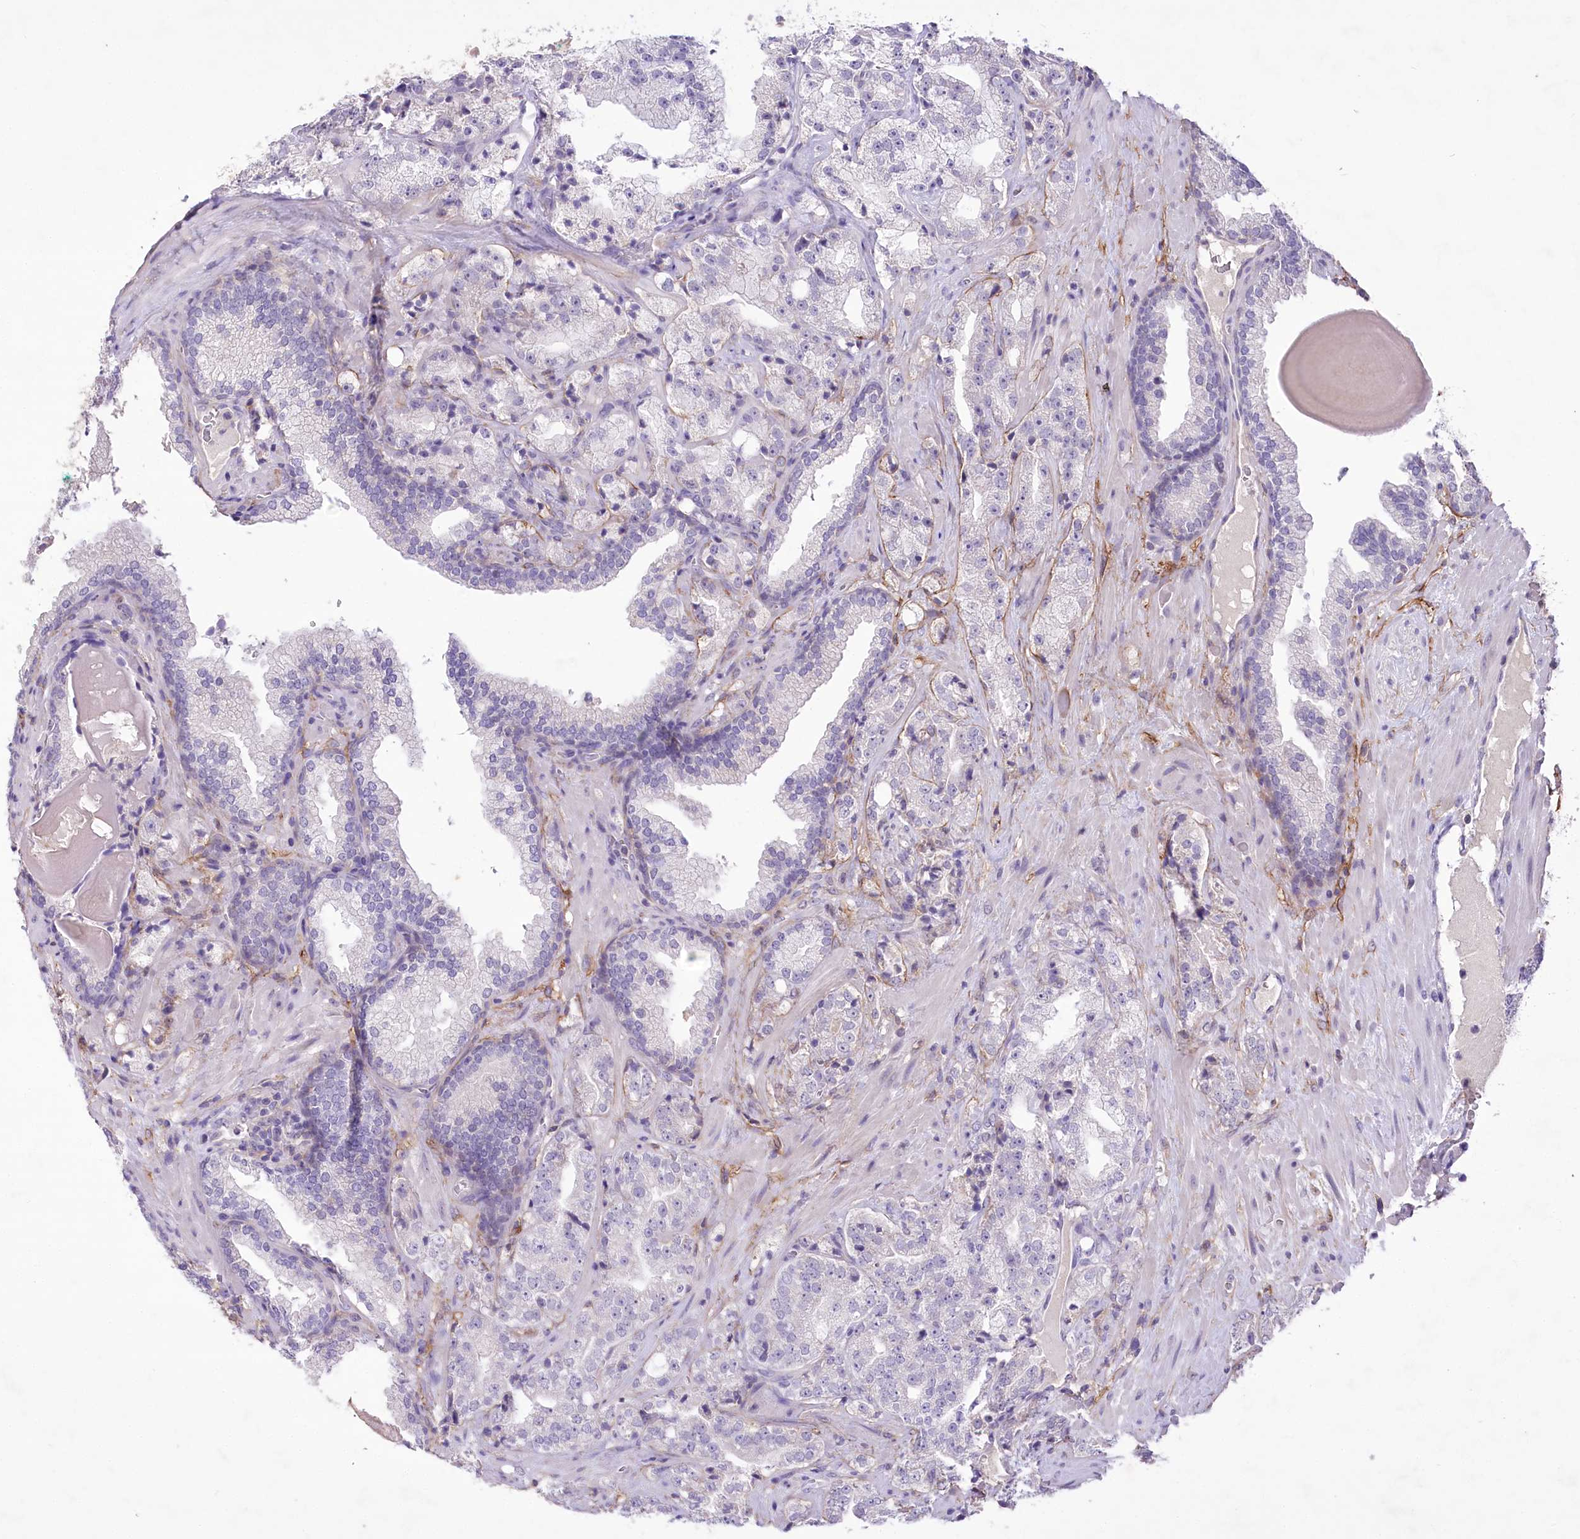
{"staining": {"intensity": "negative", "quantity": "none", "location": "none"}, "tissue": "prostate cancer", "cell_type": "Tumor cells", "image_type": "cancer", "snomed": [{"axis": "morphology", "description": "Adenocarcinoma, High grade"}, {"axis": "topography", "description": "Prostate"}], "caption": "A high-resolution image shows immunohistochemistry (IHC) staining of prostate cancer, which shows no significant expression in tumor cells. The staining is performed using DAB brown chromogen with nuclei counter-stained in using hematoxylin.", "gene": "ENPP1", "patient": {"sex": "male", "age": 64}}